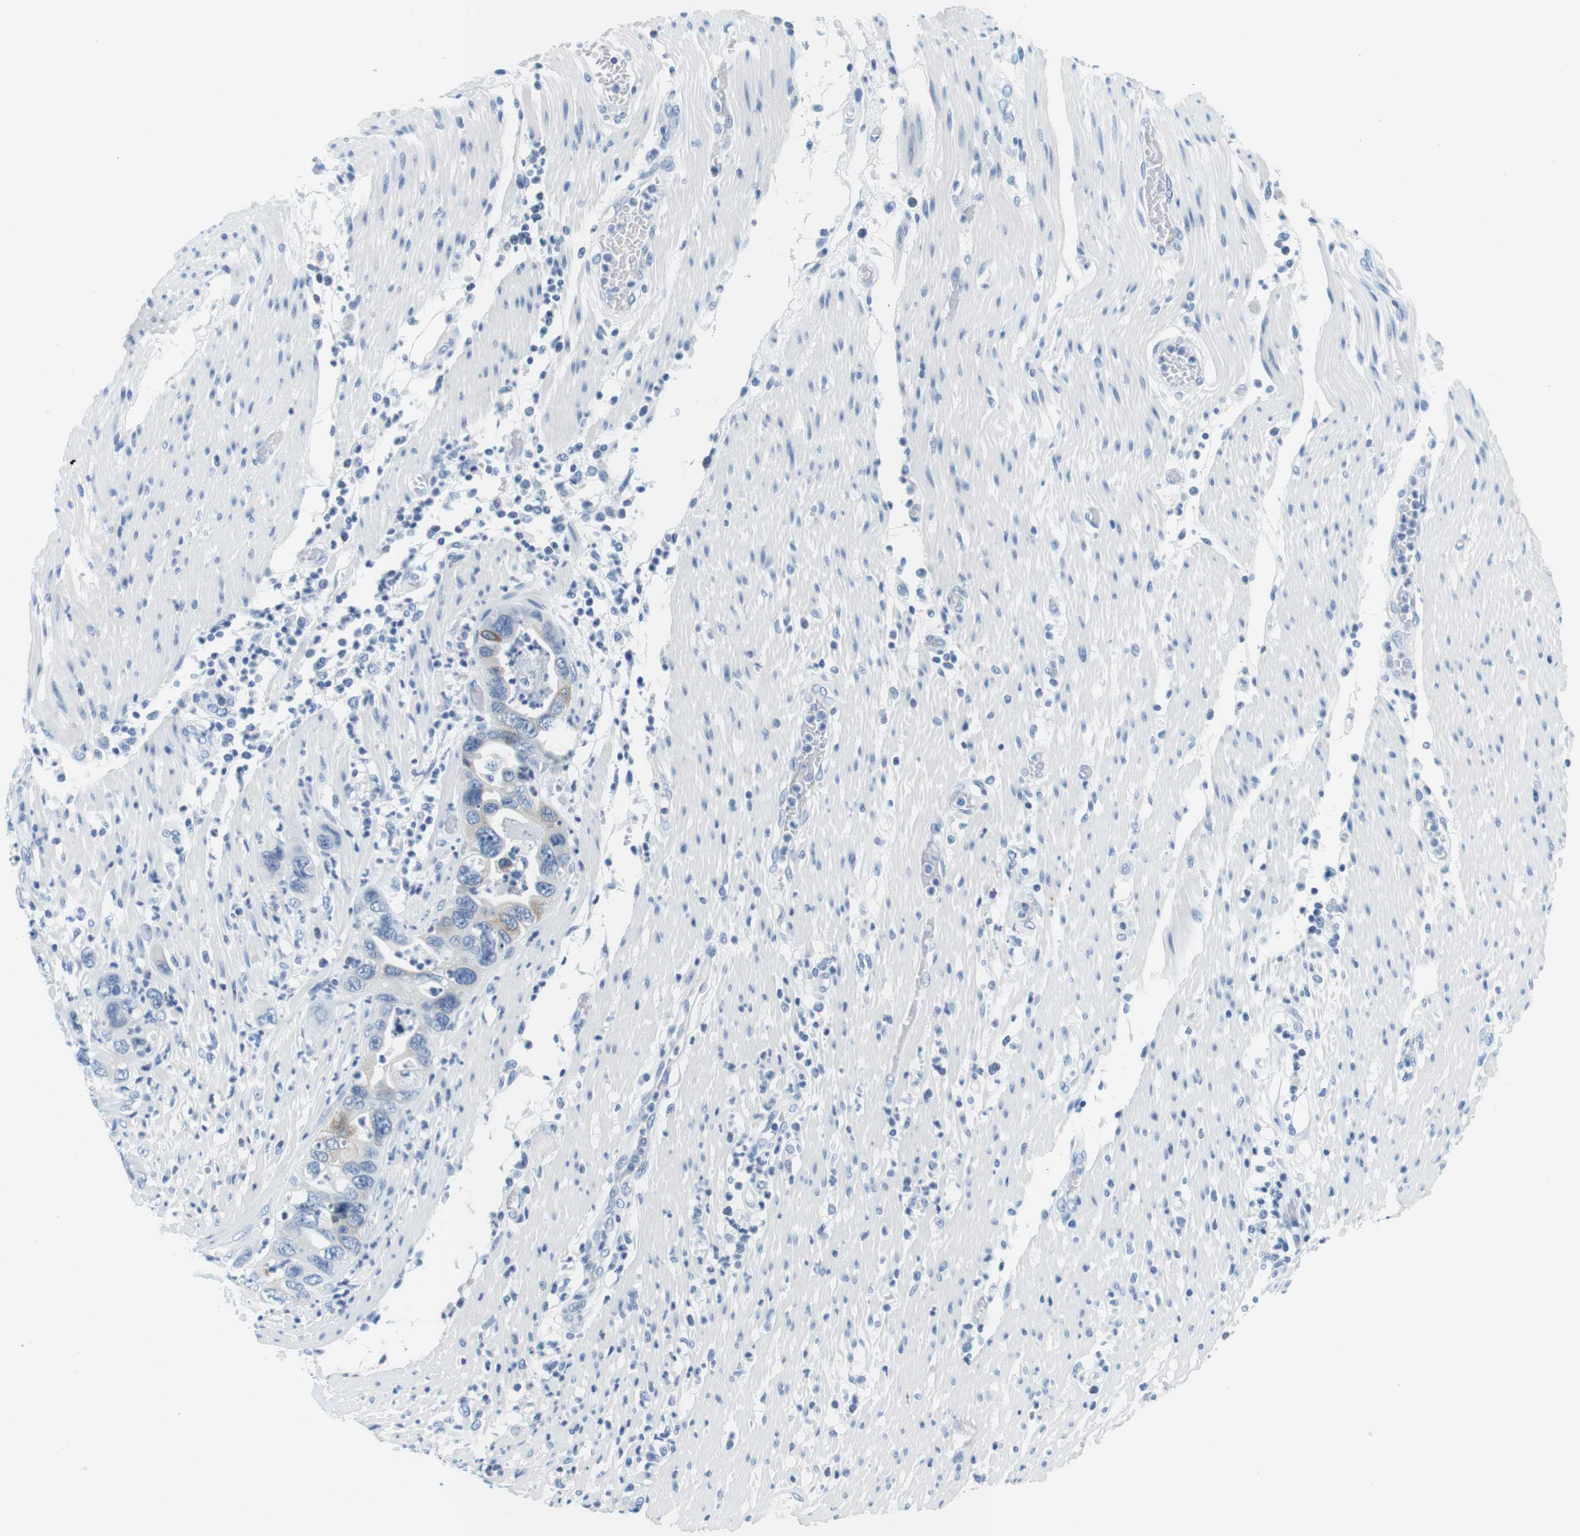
{"staining": {"intensity": "moderate", "quantity": "<25%", "location": "cytoplasmic/membranous"}, "tissue": "pancreatic cancer", "cell_type": "Tumor cells", "image_type": "cancer", "snomed": [{"axis": "morphology", "description": "Adenocarcinoma, NOS"}, {"axis": "topography", "description": "Pancreas"}], "caption": "Protein staining of pancreatic cancer (adenocarcinoma) tissue displays moderate cytoplasmic/membranous positivity in approximately <25% of tumor cells. (IHC, brightfield microscopy, high magnification).", "gene": "CYP2C9", "patient": {"sex": "female", "age": 71}}